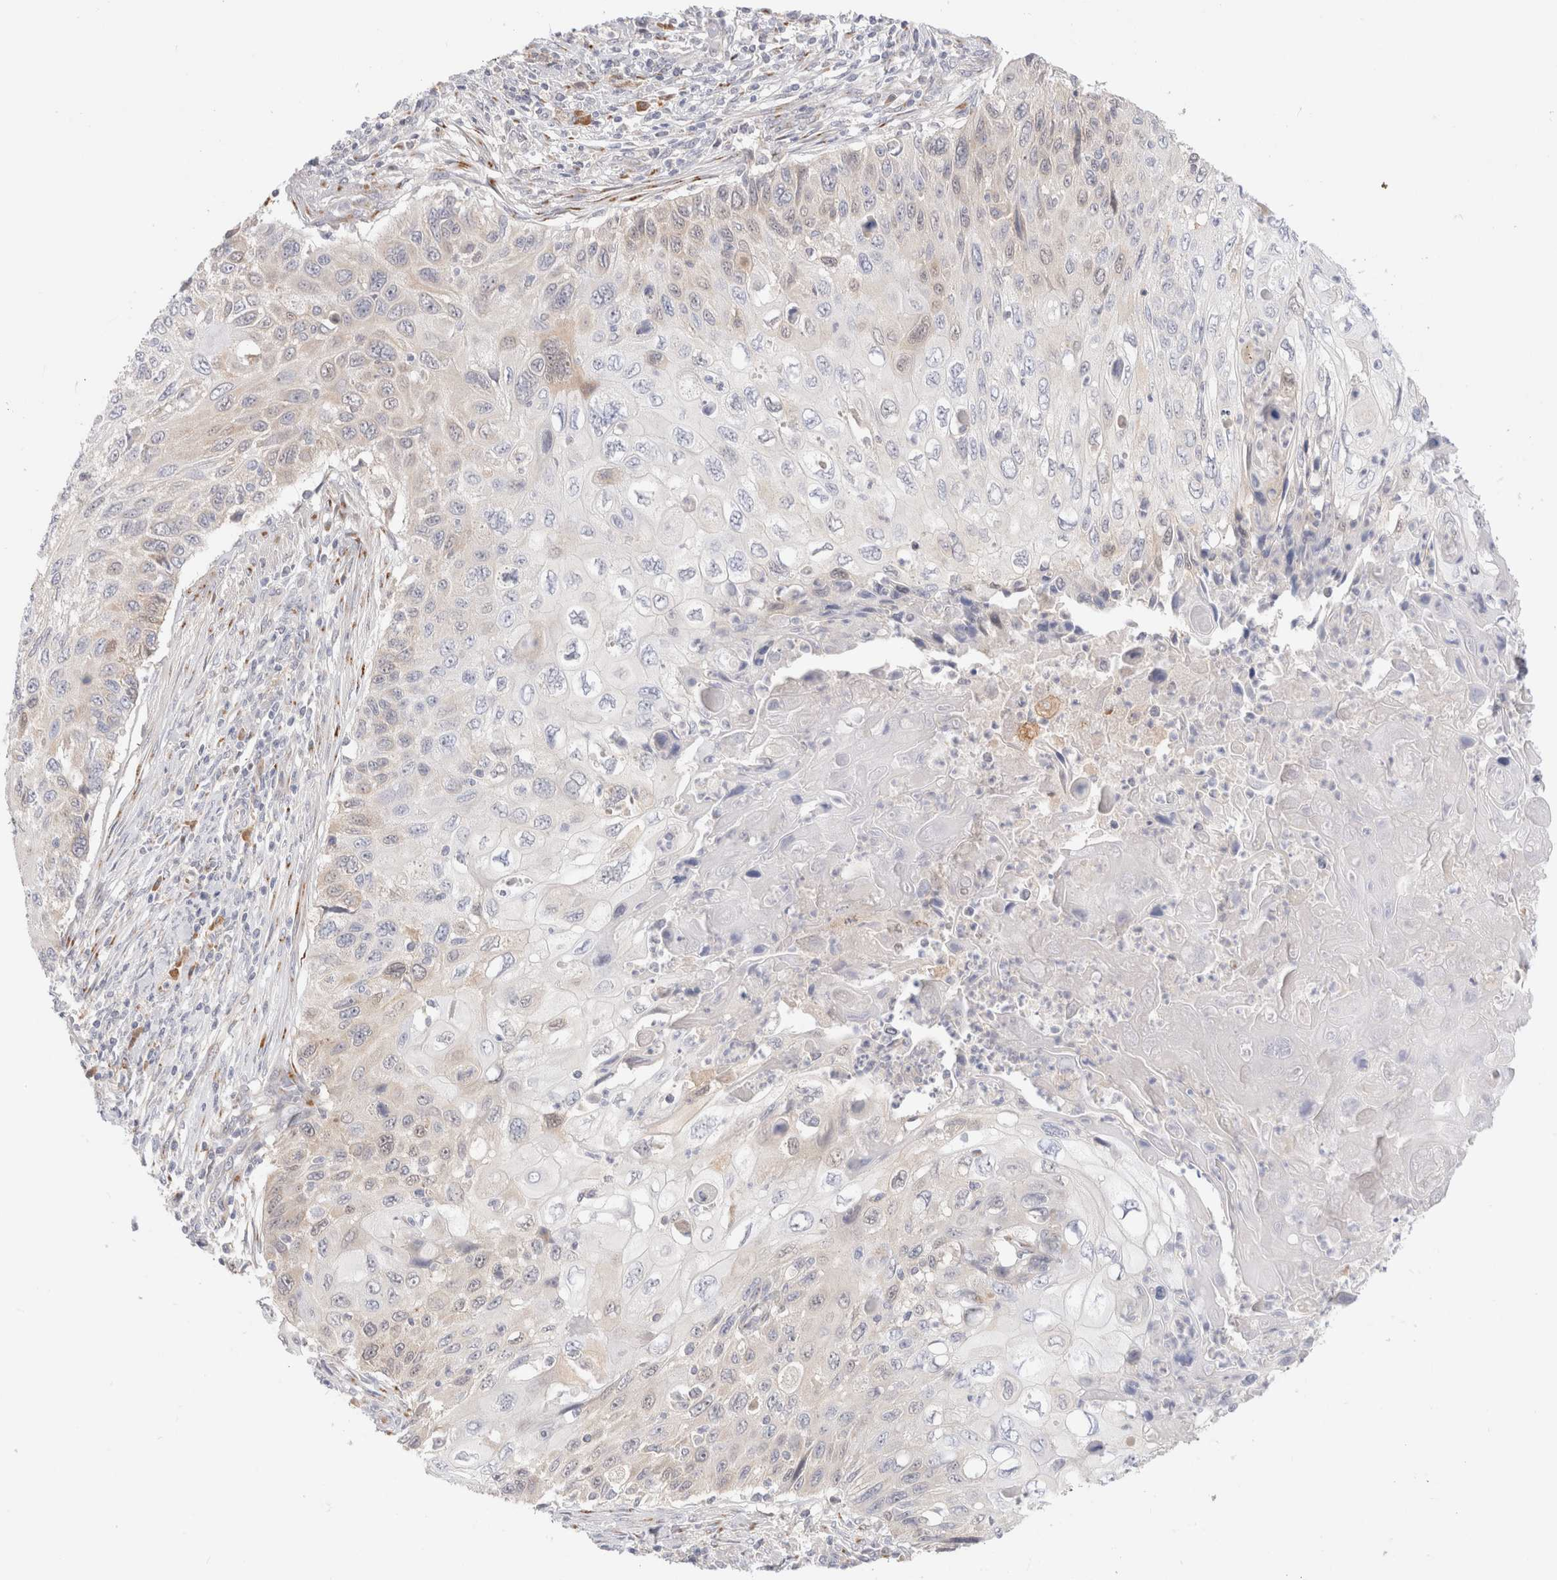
{"staining": {"intensity": "weak", "quantity": "<25%", "location": "cytoplasmic/membranous,nuclear"}, "tissue": "cervical cancer", "cell_type": "Tumor cells", "image_type": "cancer", "snomed": [{"axis": "morphology", "description": "Squamous cell carcinoma, NOS"}, {"axis": "topography", "description": "Cervix"}], "caption": "Tumor cells are negative for protein expression in human cervical squamous cell carcinoma.", "gene": "EFCAB13", "patient": {"sex": "female", "age": 70}}